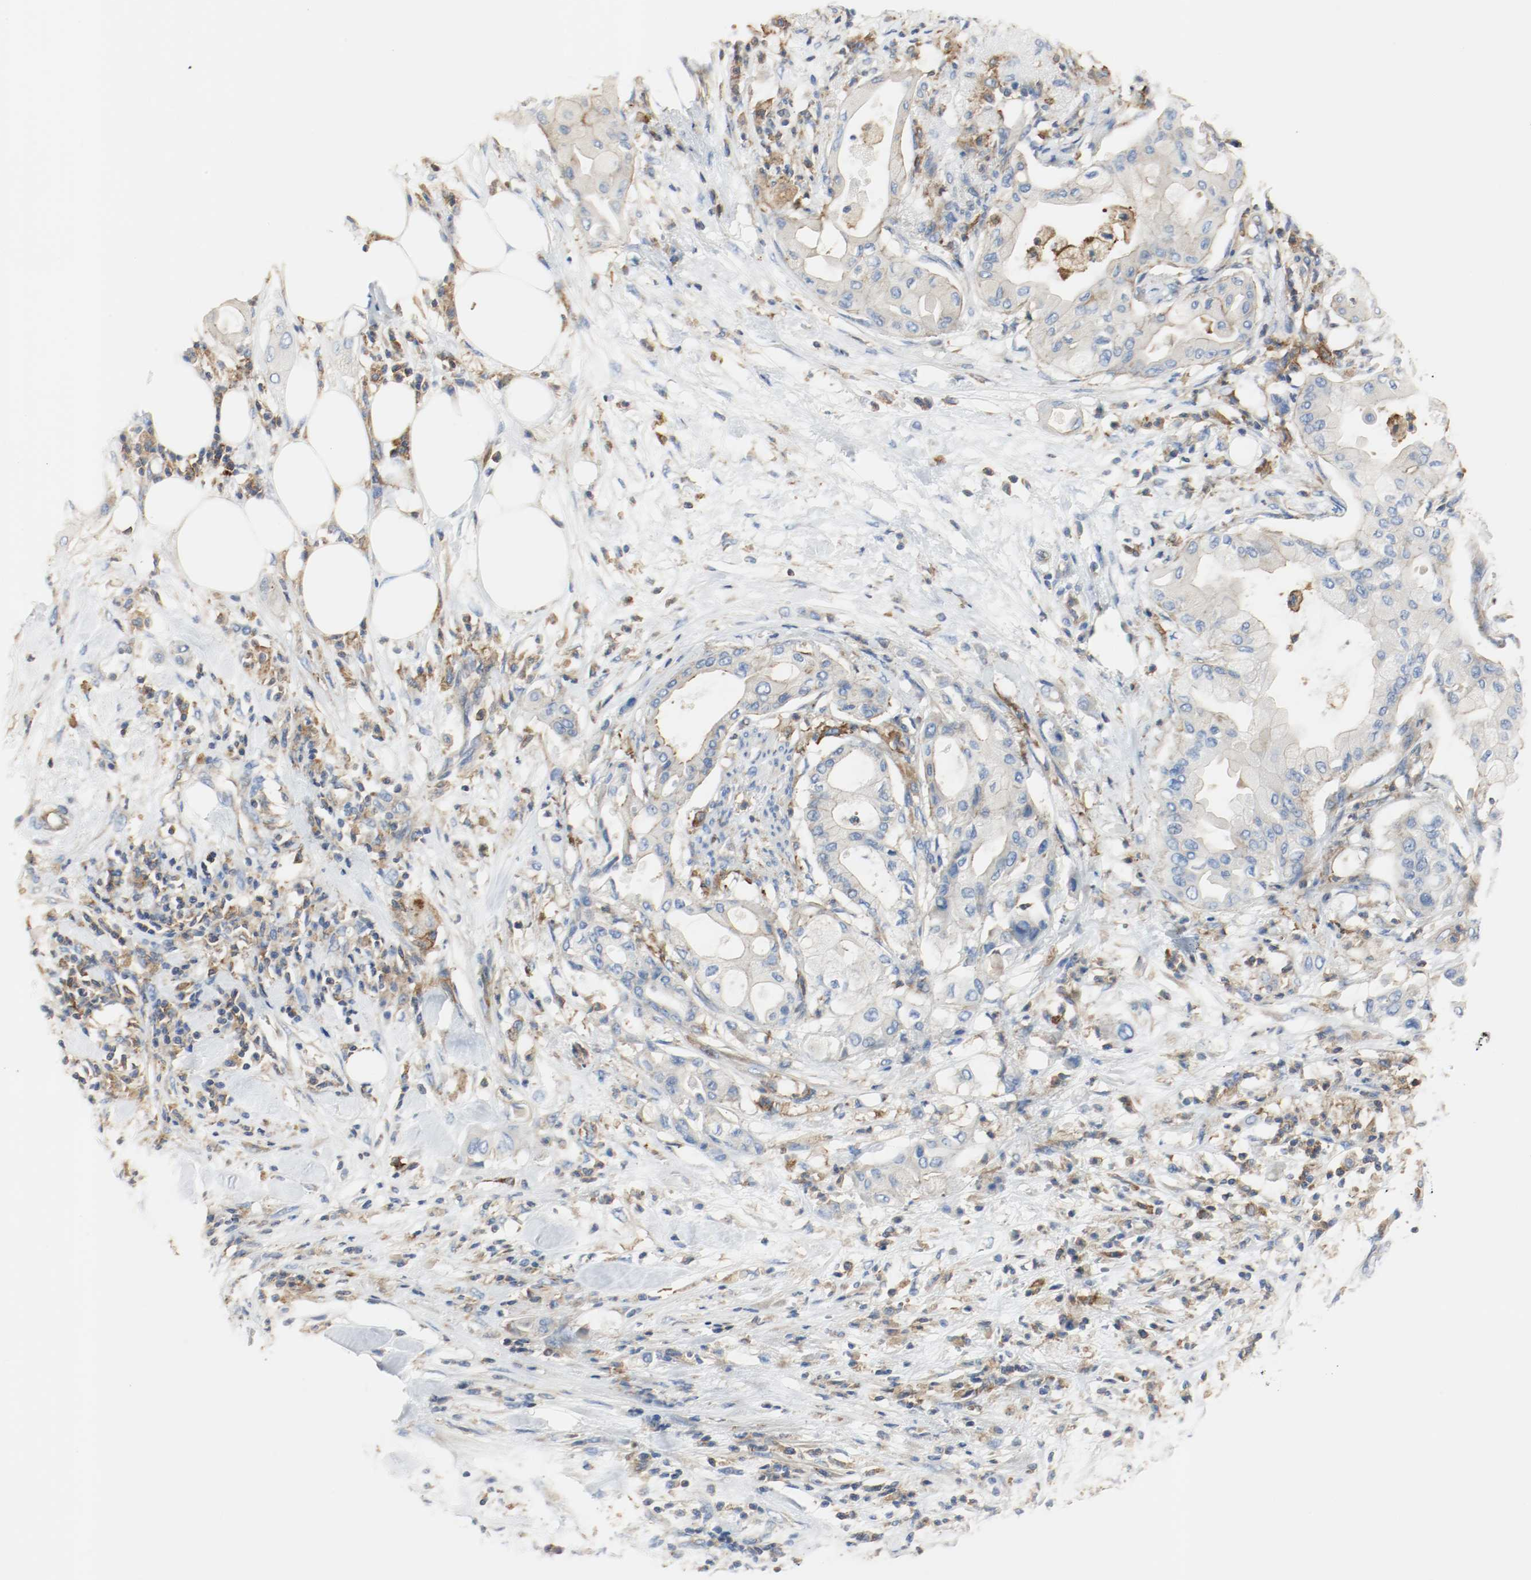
{"staining": {"intensity": "weak", "quantity": "25%-75%", "location": "cytoplasmic/membranous"}, "tissue": "pancreatic cancer", "cell_type": "Tumor cells", "image_type": "cancer", "snomed": [{"axis": "morphology", "description": "Adenocarcinoma, NOS"}, {"axis": "morphology", "description": "Adenocarcinoma, metastatic, NOS"}, {"axis": "topography", "description": "Lymph node"}, {"axis": "topography", "description": "Pancreas"}, {"axis": "topography", "description": "Duodenum"}], "caption": "Immunohistochemical staining of pancreatic metastatic adenocarcinoma reveals weak cytoplasmic/membranous protein staining in approximately 25%-75% of tumor cells.", "gene": "ARPC1B", "patient": {"sex": "female", "age": 64}}